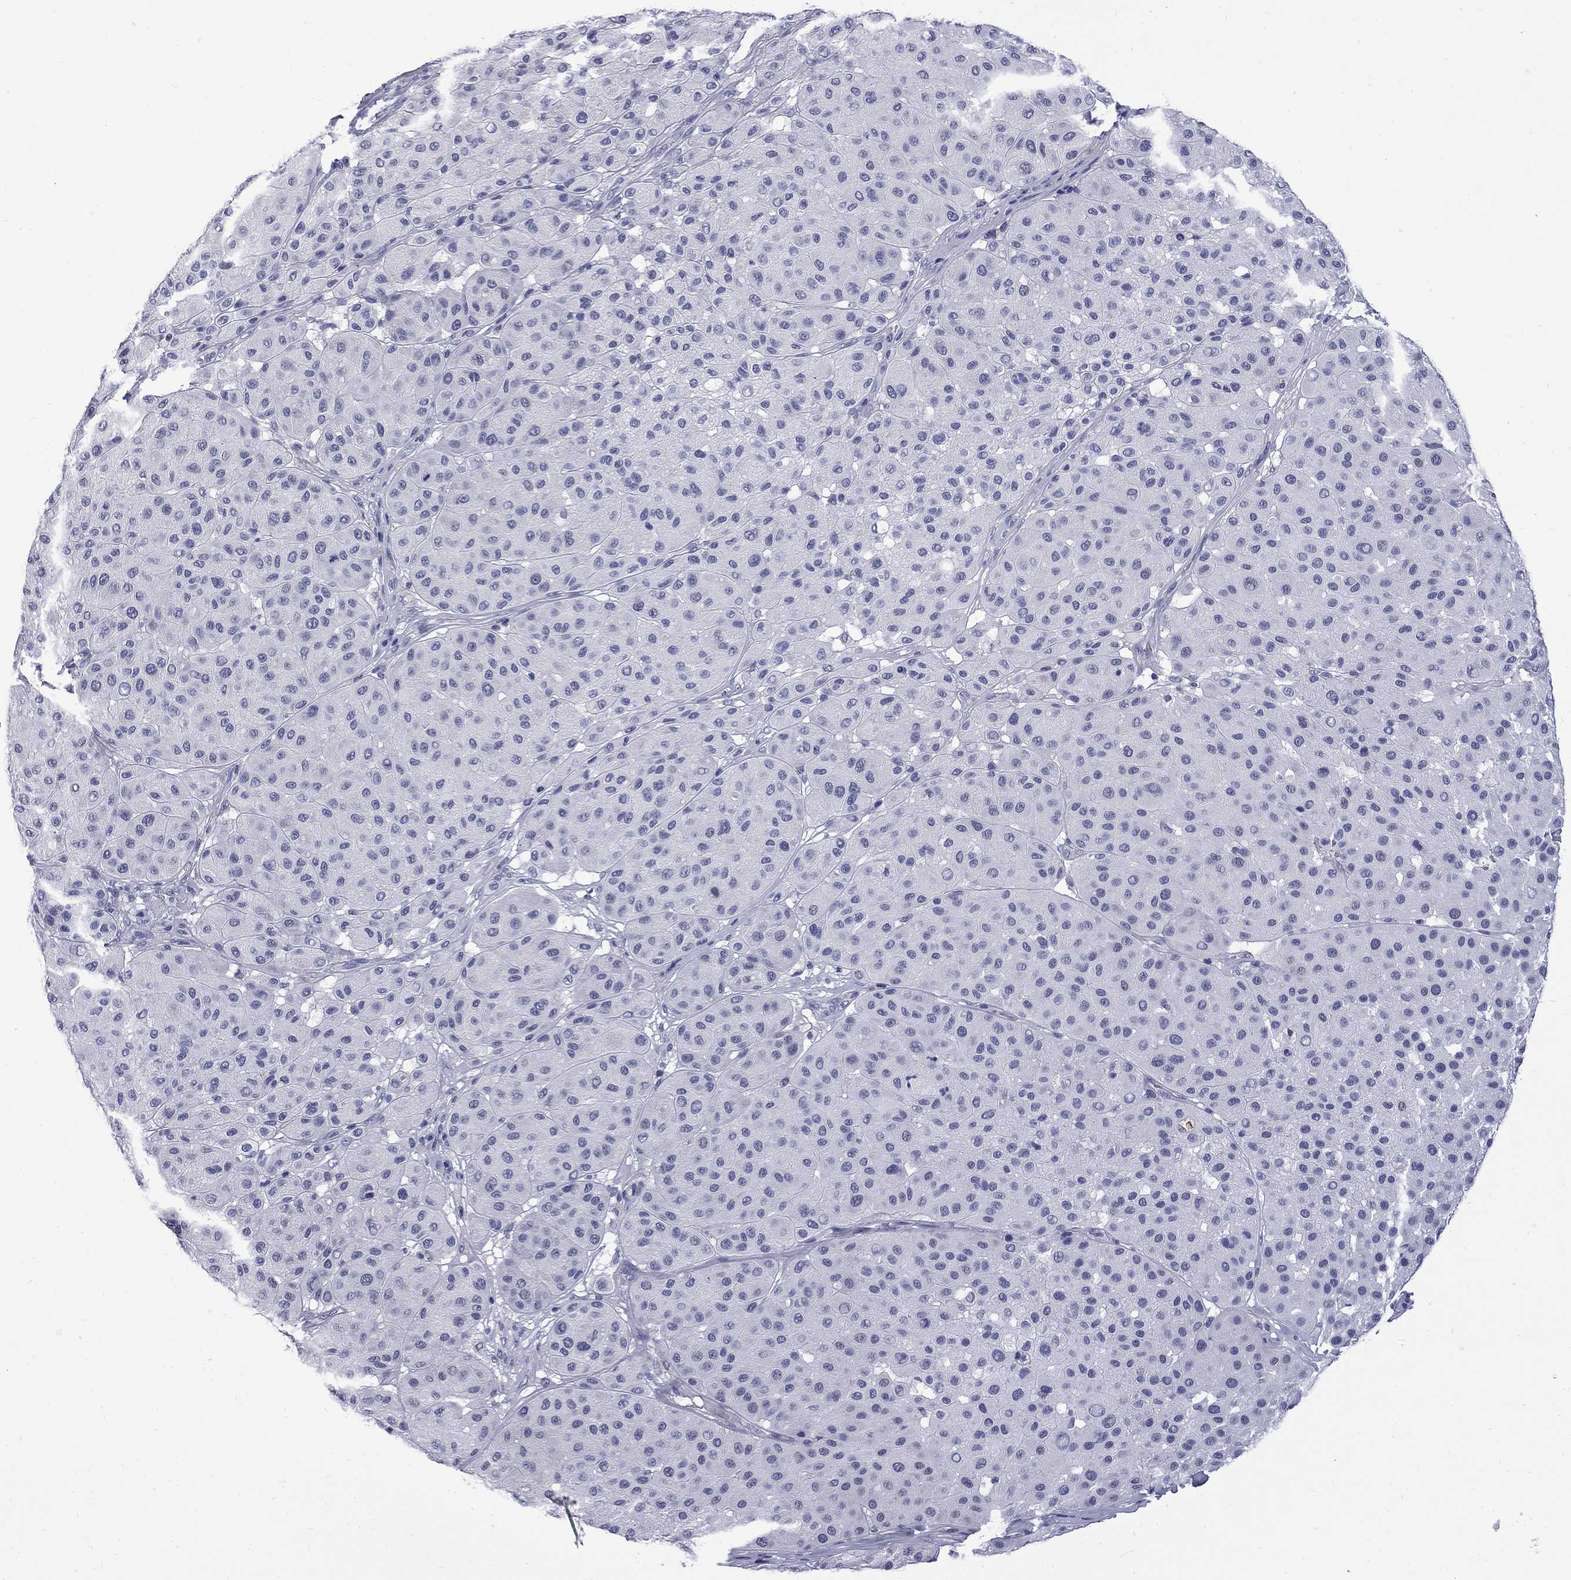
{"staining": {"intensity": "negative", "quantity": "none", "location": "none"}, "tissue": "melanoma", "cell_type": "Tumor cells", "image_type": "cancer", "snomed": [{"axis": "morphology", "description": "Malignant melanoma, Metastatic site"}, {"axis": "topography", "description": "Smooth muscle"}], "caption": "IHC photomicrograph of neoplastic tissue: human malignant melanoma (metastatic site) stained with DAB (3,3'-diaminobenzidine) shows no significant protein staining in tumor cells.", "gene": "MGARP", "patient": {"sex": "male", "age": 41}}